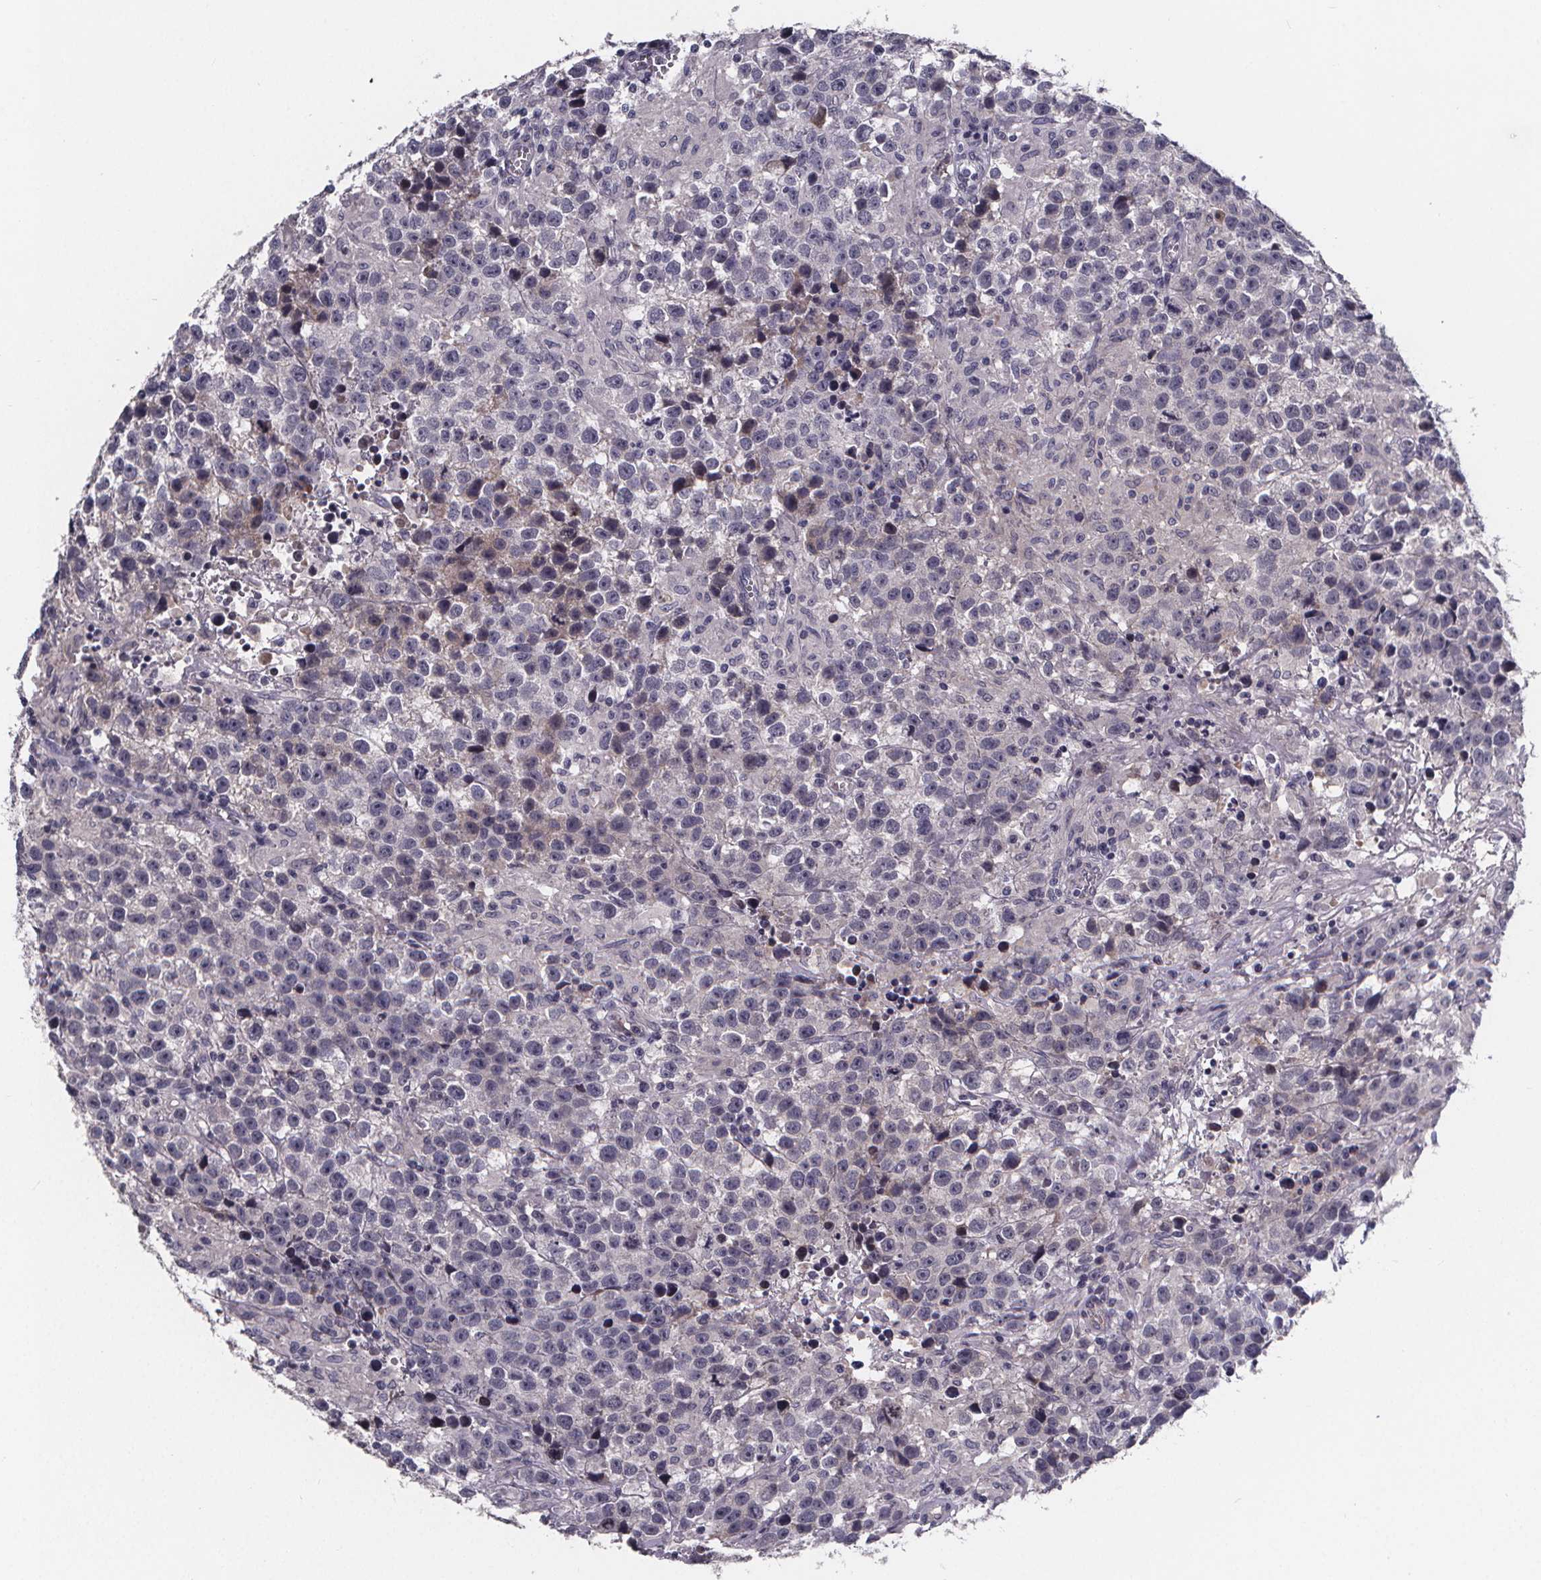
{"staining": {"intensity": "negative", "quantity": "none", "location": "none"}, "tissue": "testis cancer", "cell_type": "Tumor cells", "image_type": "cancer", "snomed": [{"axis": "morphology", "description": "Seminoma, NOS"}, {"axis": "topography", "description": "Testis"}], "caption": "Immunohistochemistry of human seminoma (testis) reveals no positivity in tumor cells.", "gene": "AGT", "patient": {"sex": "male", "age": 43}}